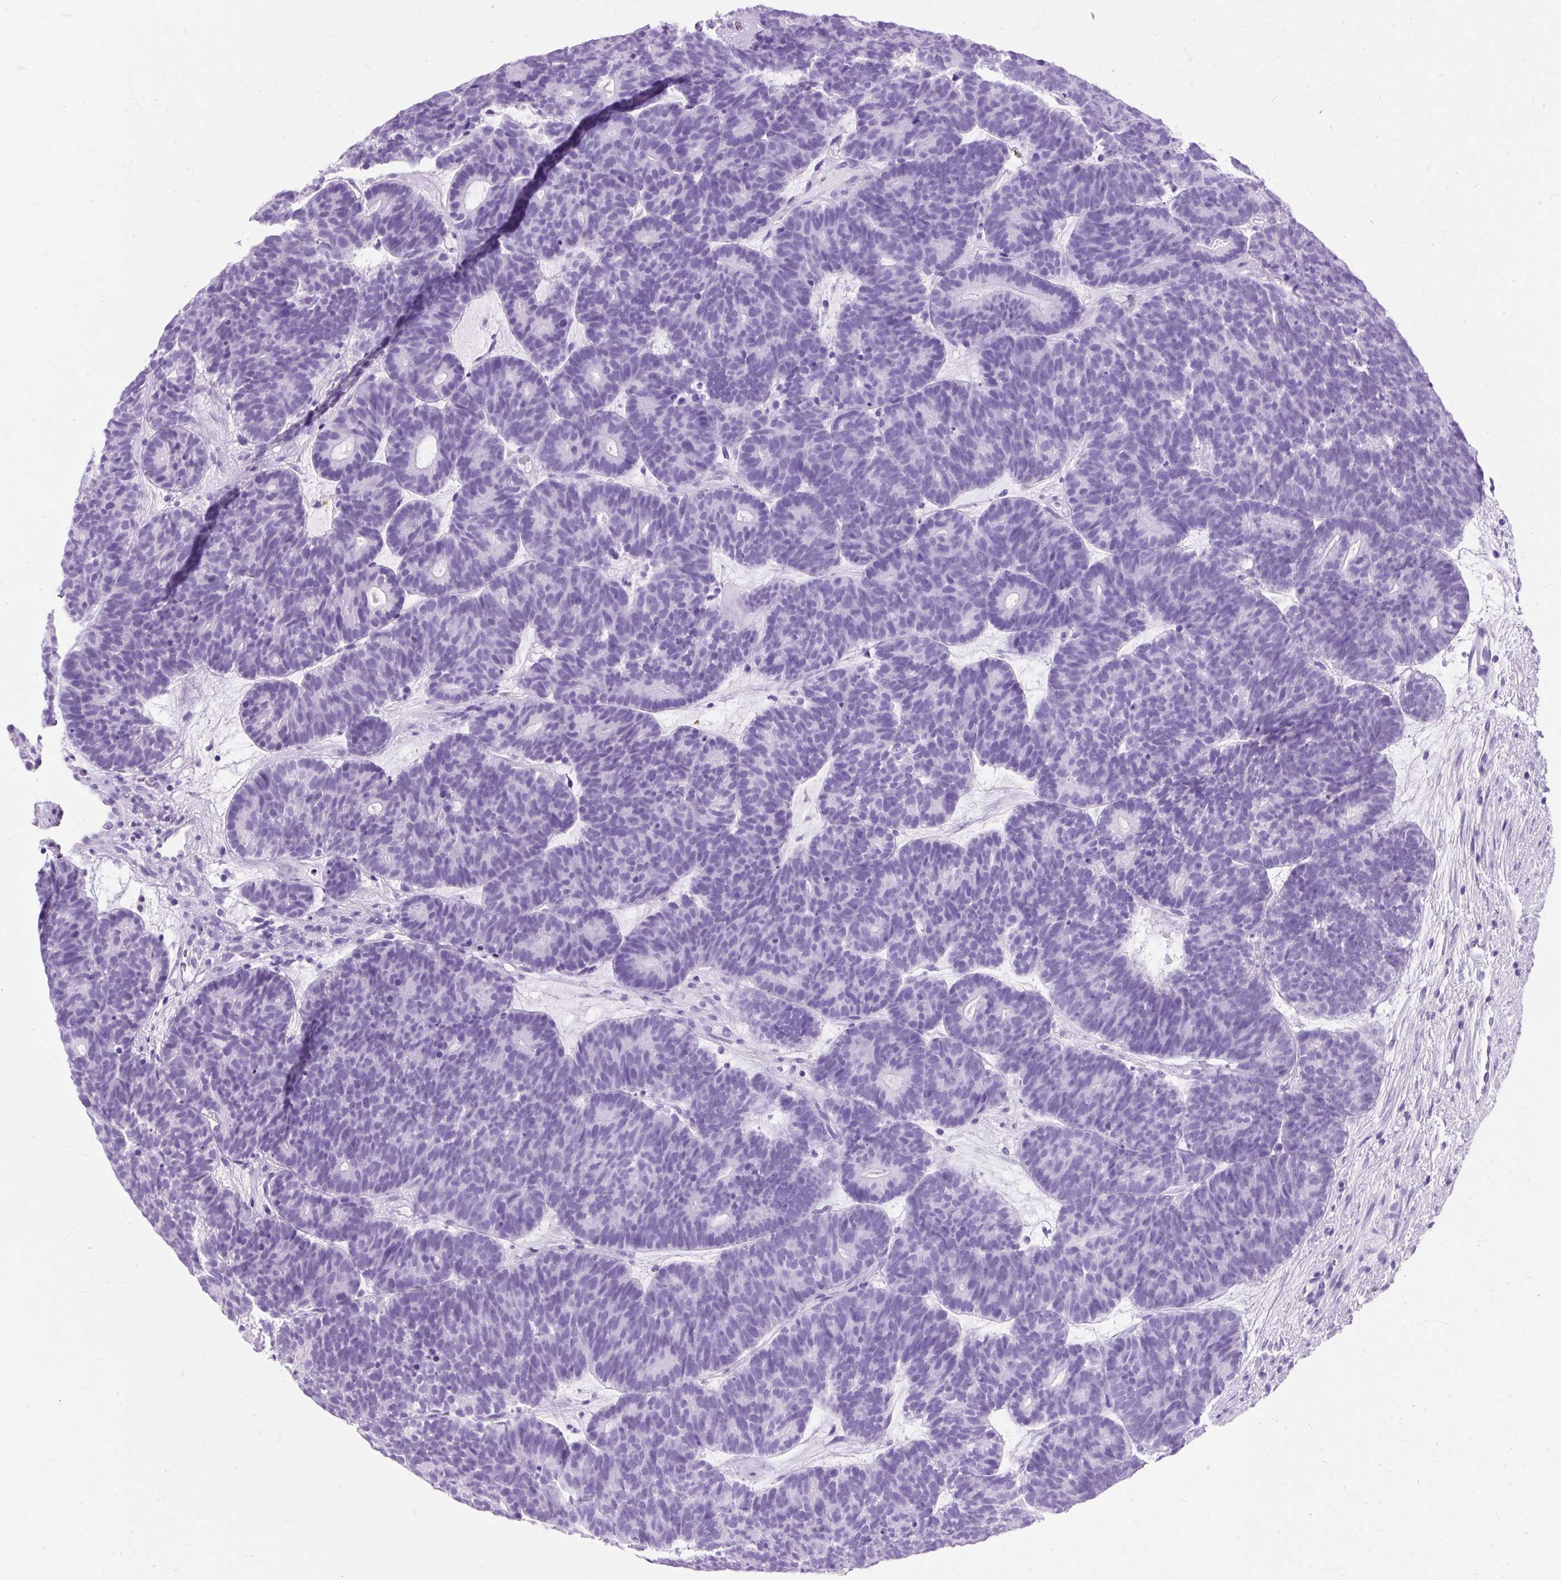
{"staining": {"intensity": "negative", "quantity": "none", "location": "none"}, "tissue": "head and neck cancer", "cell_type": "Tumor cells", "image_type": "cancer", "snomed": [{"axis": "morphology", "description": "Adenocarcinoma, NOS"}, {"axis": "topography", "description": "Head-Neck"}], "caption": "Tumor cells show no significant protein expression in adenocarcinoma (head and neck). (Brightfield microscopy of DAB (3,3'-diaminobenzidine) IHC at high magnification).", "gene": "PVALB", "patient": {"sex": "female", "age": 81}}